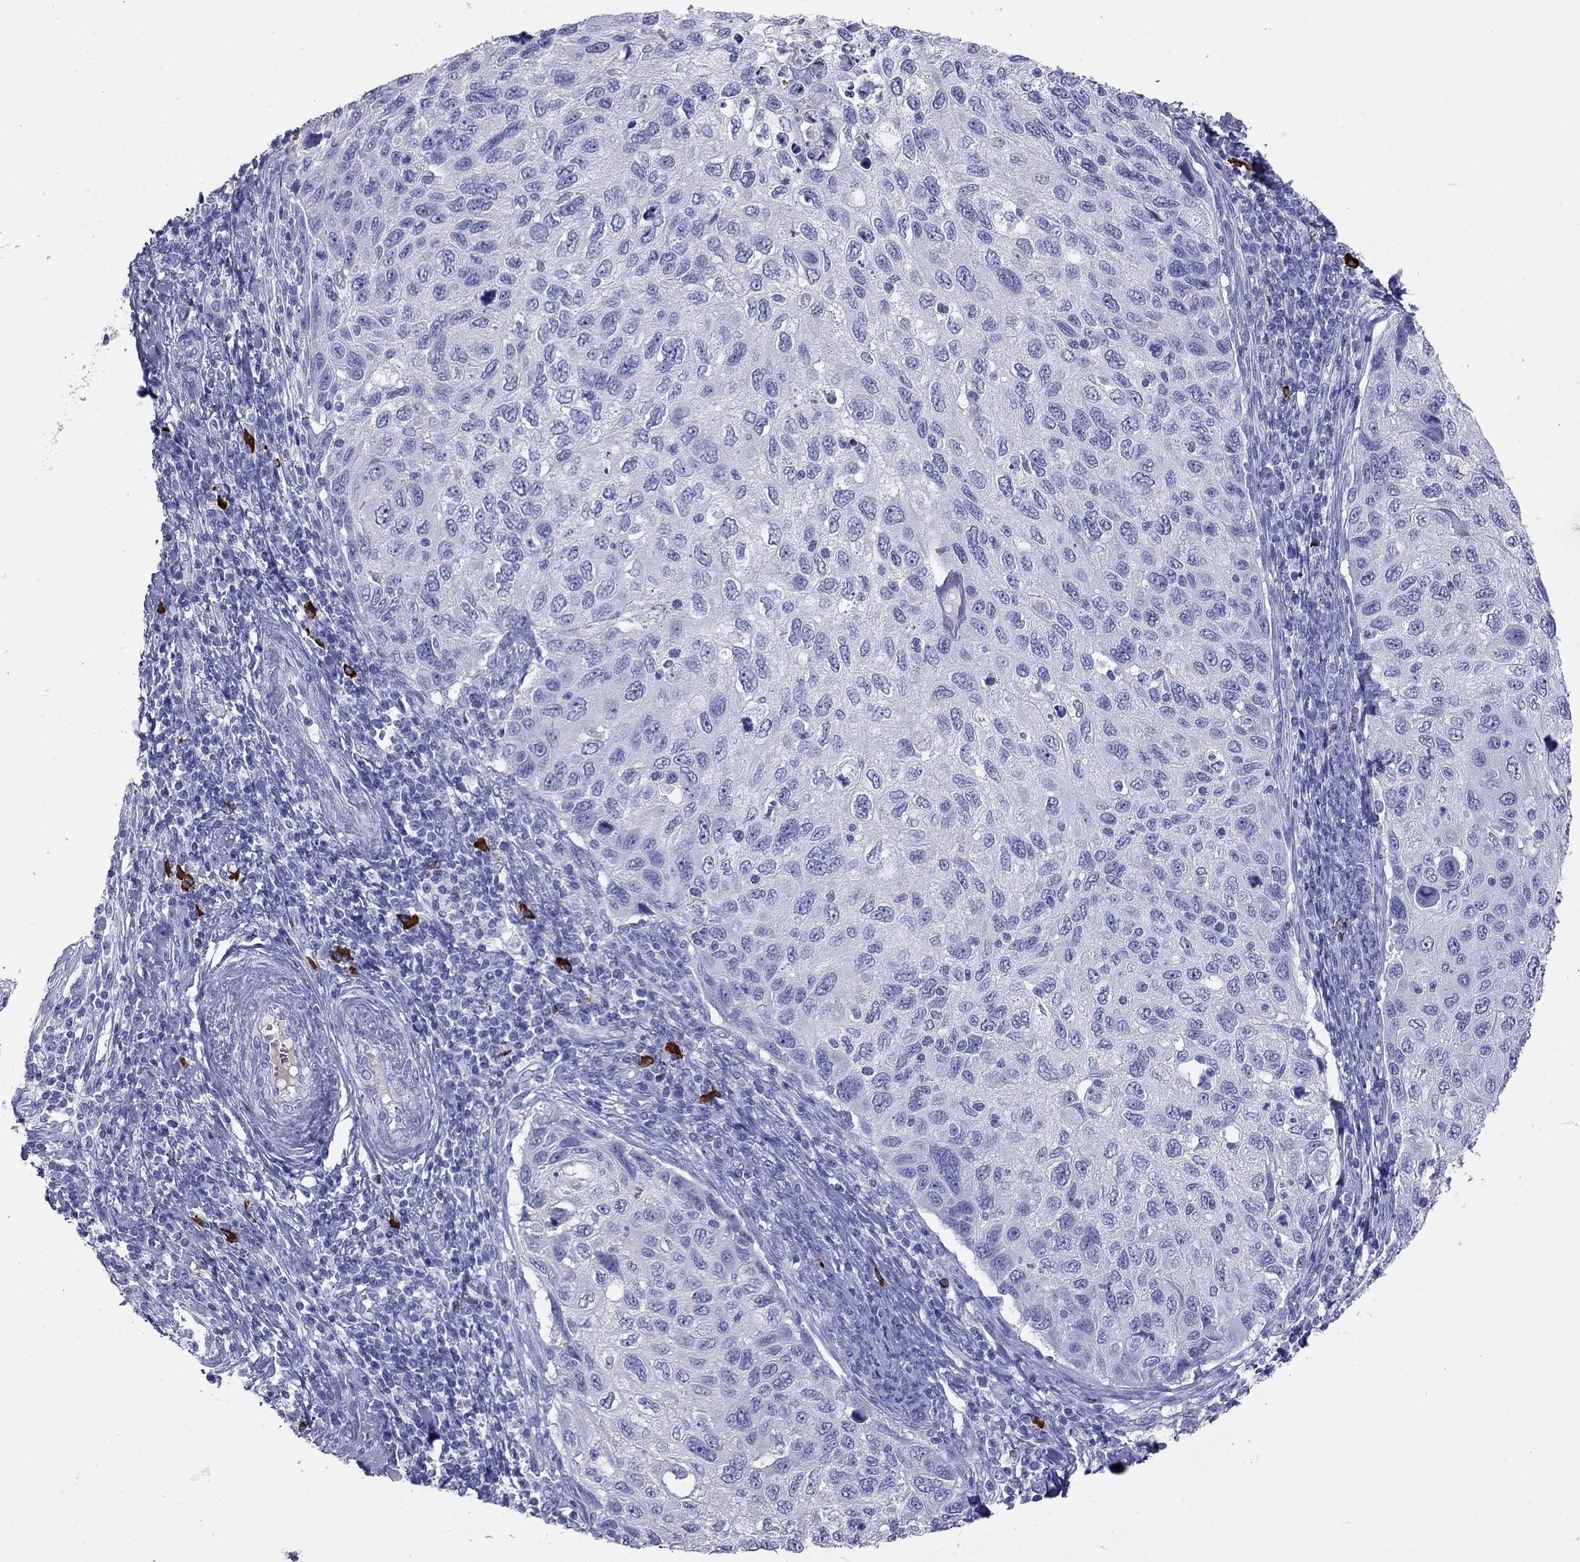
{"staining": {"intensity": "negative", "quantity": "none", "location": "none"}, "tissue": "cervical cancer", "cell_type": "Tumor cells", "image_type": "cancer", "snomed": [{"axis": "morphology", "description": "Squamous cell carcinoma, NOS"}, {"axis": "topography", "description": "Cervix"}], "caption": "A photomicrograph of cervical cancer (squamous cell carcinoma) stained for a protein reveals no brown staining in tumor cells. (Brightfield microscopy of DAB (3,3'-diaminobenzidine) immunohistochemistry (IHC) at high magnification).", "gene": "KLRG1", "patient": {"sex": "female", "age": 70}}